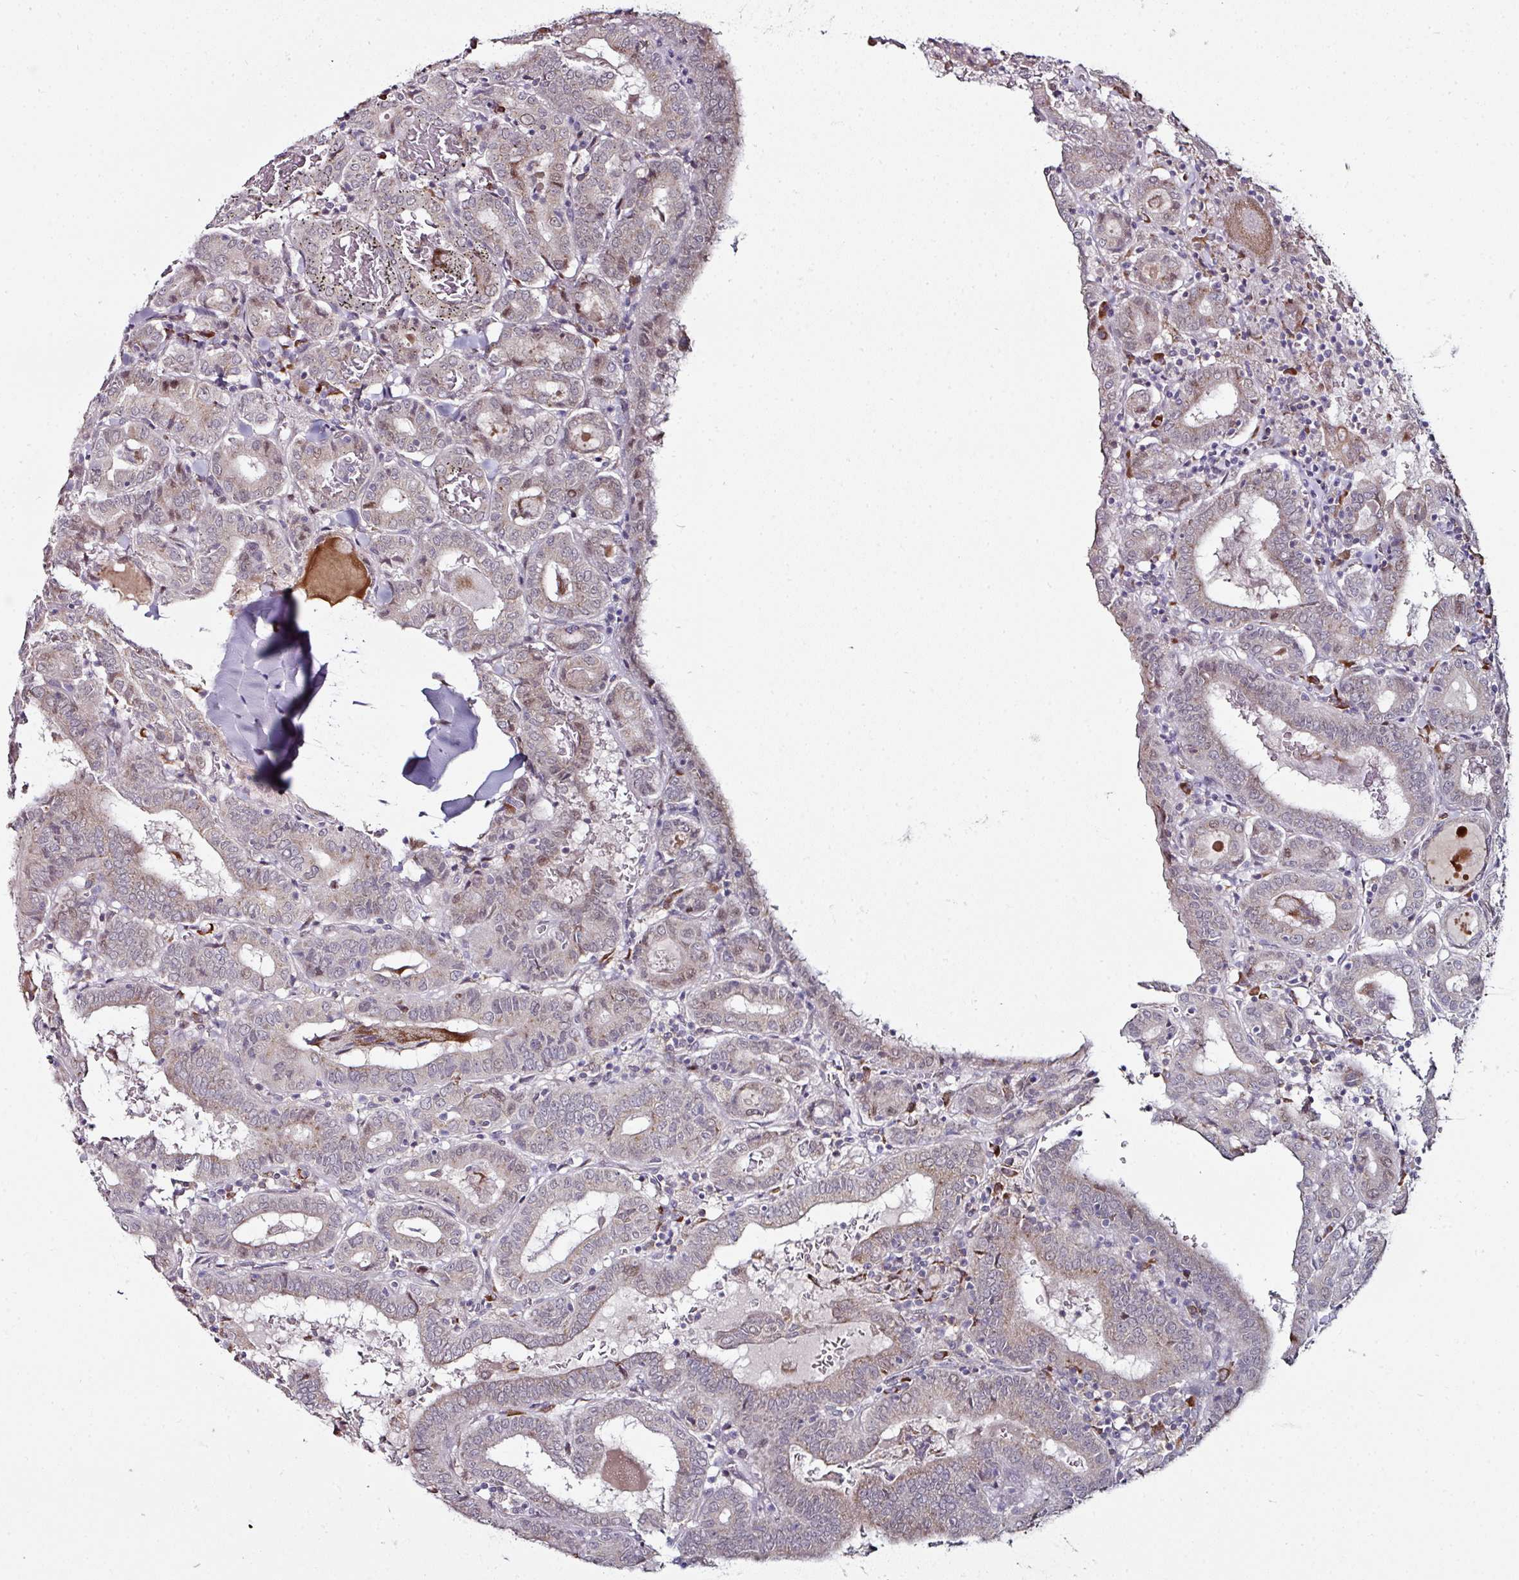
{"staining": {"intensity": "weak", "quantity": "<25%", "location": "cytoplasmic/membranous"}, "tissue": "thyroid cancer", "cell_type": "Tumor cells", "image_type": "cancer", "snomed": [{"axis": "morphology", "description": "Papillary adenocarcinoma, NOS"}, {"axis": "topography", "description": "Thyroid gland"}], "caption": "Tumor cells show no significant protein staining in thyroid cancer (papillary adenocarcinoma).", "gene": "APOLD1", "patient": {"sex": "female", "age": 72}}